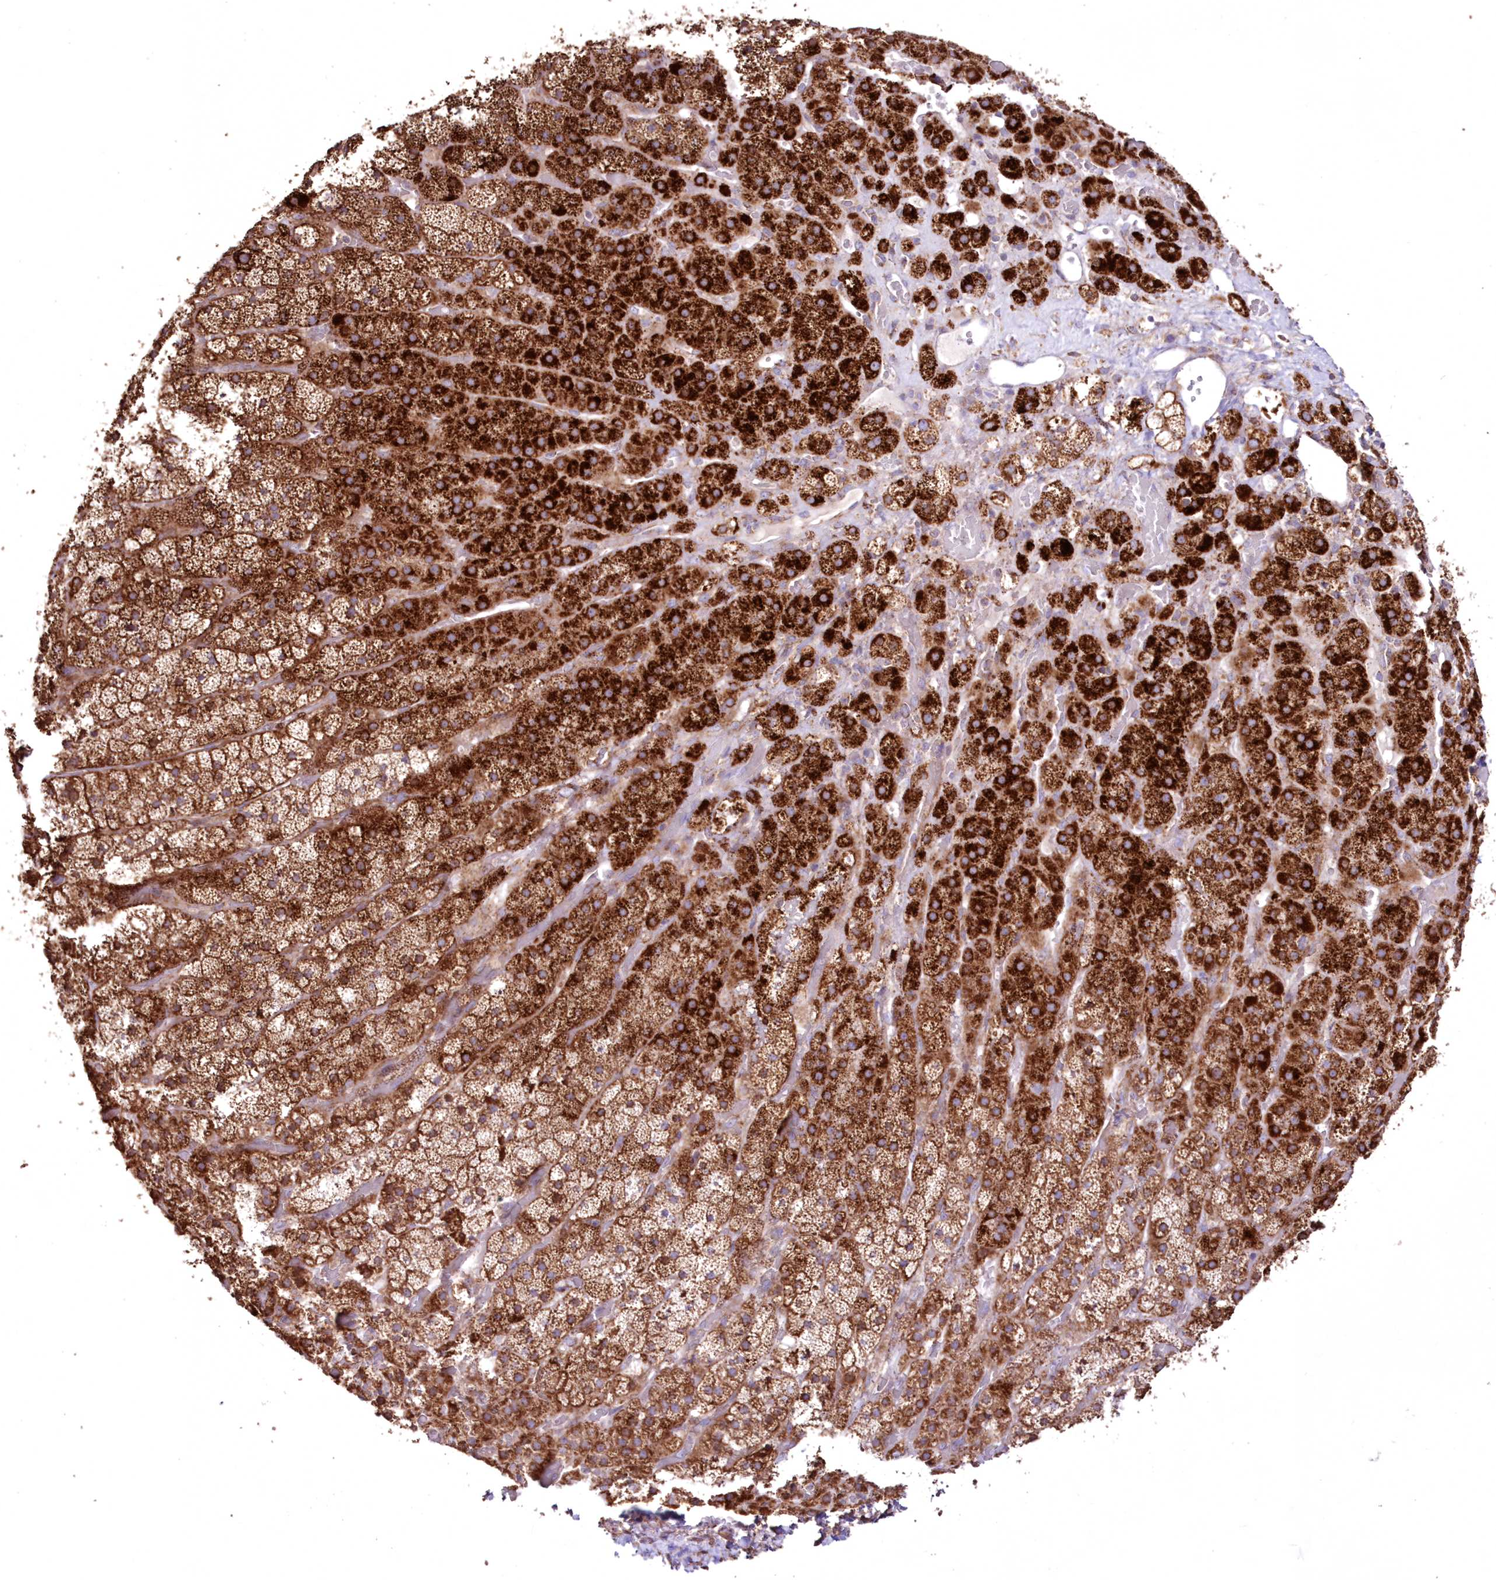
{"staining": {"intensity": "strong", "quantity": ">75%", "location": "cytoplasmic/membranous"}, "tissue": "adrenal gland", "cell_type": "Glandular cells", "image_type": "normal", "snomed": [{"axis": "morphology", "description": "Normal tissue, NOS"}, {"axis": "topography", "description": "Adrenal gland"}], "caption": "Strong cytoplasmic/membranous staining for a protein is identified in about >75% of glandular cells of benign adrenal gland using IHC.", "gene": "HADHB", "patient": {"sex": "male", "age": 57}}